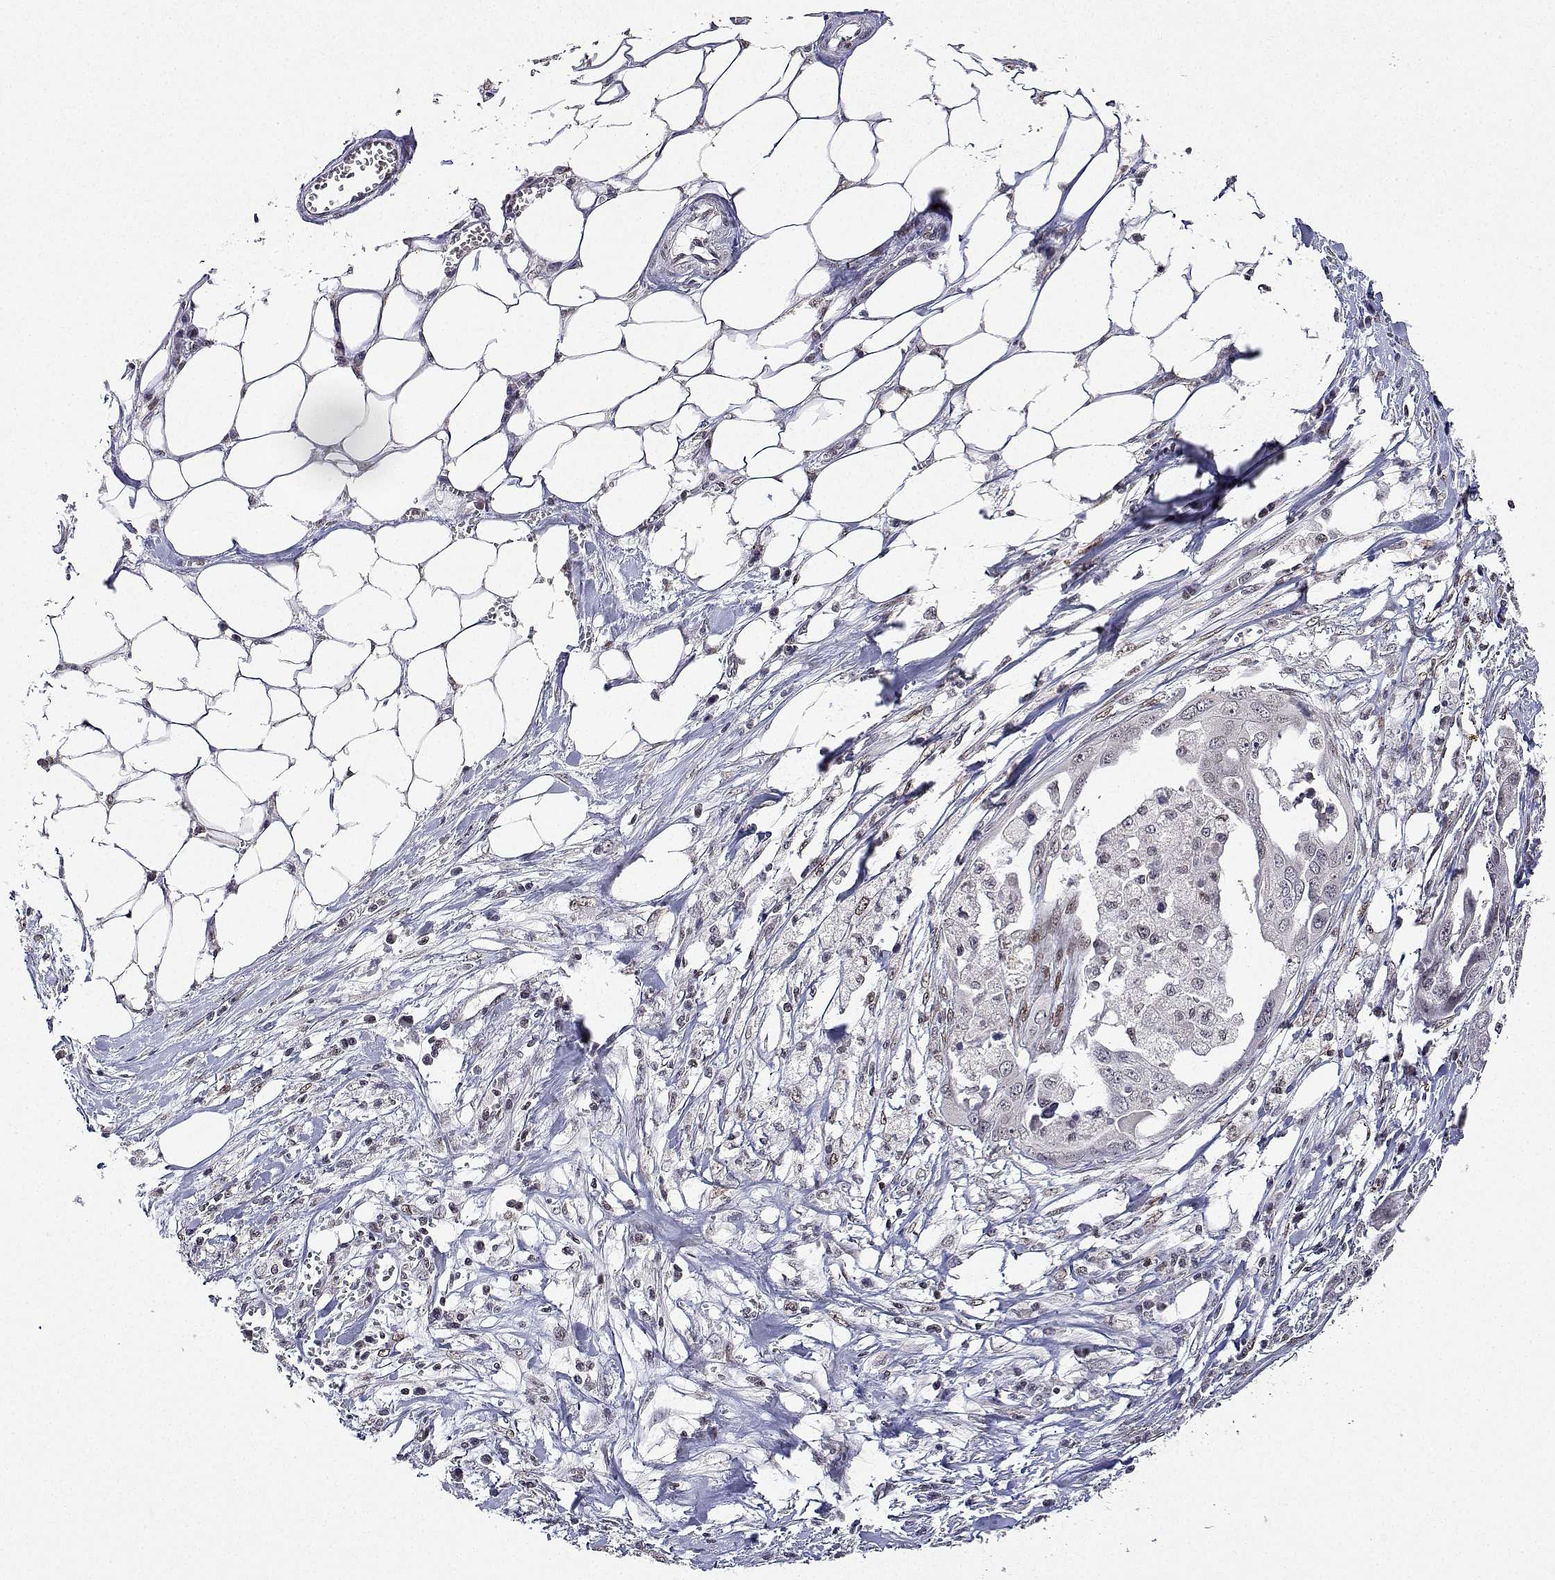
{"staining": {"intensity": "negative", "quantity": "none", "location": "none"}, "tissue": "ovarian cancer", "cell_type": "Tumor cells", "image_type": "cancer", "snomed": [{"axis": "morphology", "description": "Carcinoma, endometroid"}, {"axis": "topography", "description": "Ovary"}], "caption": "This is an immunohistochemistry (IHC) image of endometroid carcinoma (ovarian). There is no expression in tumor cells.", "gene": "XPC", "patient": {"sex": "female", "age": 70}}